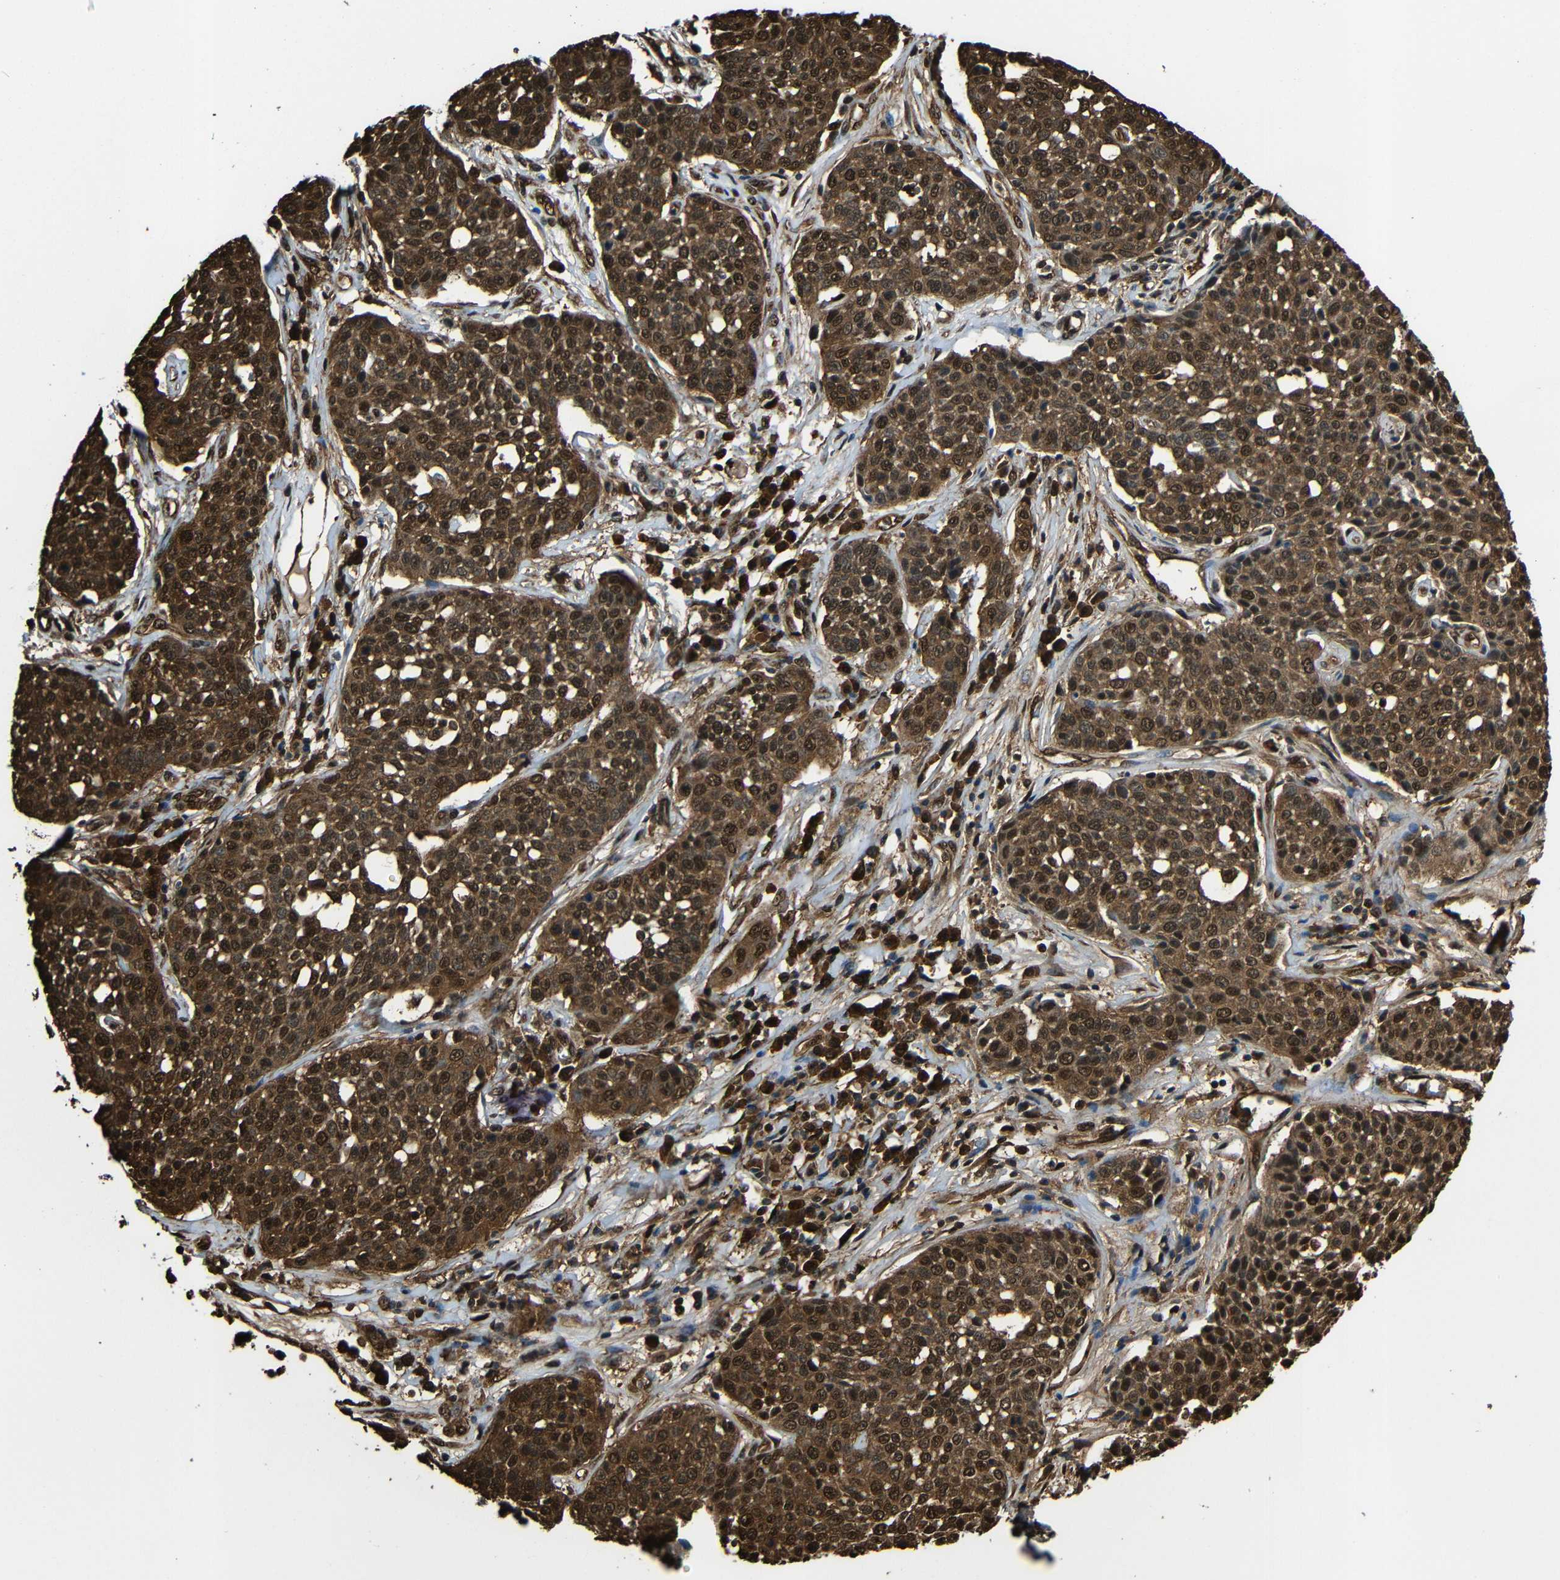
{"staining": {"intensity": "strong", "quantity": ">75%", "location": "cytoplasmic/membranous,nuclear"}, "tissue": "cervical cancer", "cell_type": "Tumor cells", "image_type": "cancer", "snomed": [{"axis": "morphology", "description": "Squamous cell carcinoma, NOS"}, {"axis": "topography", "description": "Cervix"}], "caption": "The photomicrograph shows a brown stain indicating the presence of a protein in the cytoplasmic/membranous and nuclear of tumor cells in cervical cancer (squamous cell carcinoma). (Brightfield microscopy of DAB IHC at high magnification).", "gene": "VCP", "patient": {"sex": "female", "age": 34}}